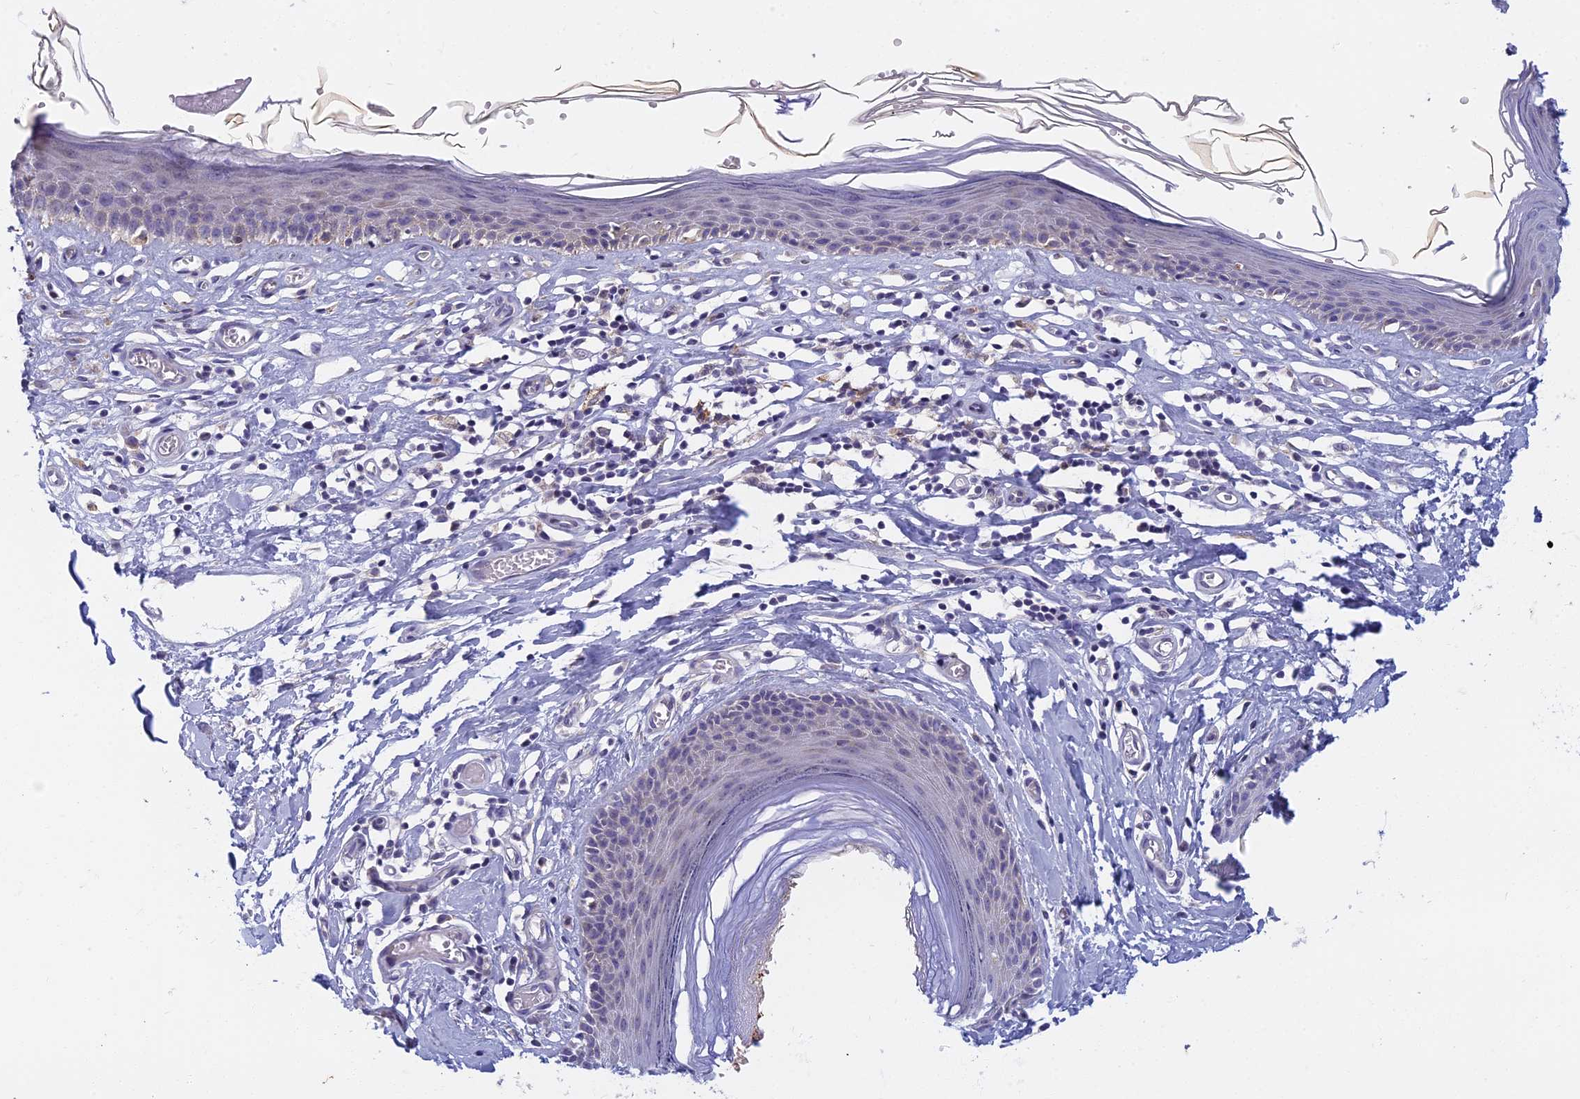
{"staining": {"intensity": "weak", "quantity": "<25%", "location": "cytoplasmic/membranous"}, "tissue": "skin", "cell_type": "Epidermal cells", "image_type": "normal", "snomed": [{"axis": "morphology", "description": "Normal tissue, NOS"}, {"axis": "topography", "description": "Adipose tissue"}, {"axis": "topography", "description": "Vascular tissue"}, {"axis": "topography", "description": "Vulva"}, {"axis": "topography", "description": "Peripheral nerve tissue"}], "caption": "DAB immunohistochemical staining of normal human skin shows no significant staining in epidermal cells. (DAB (3,3'-diaminobenzidine) immunohistochemistry (IHC) visualized using brightfield microscopy, high magnification).", "gene": "DDX51", "patient": {"sex": "female", "age": 86}}